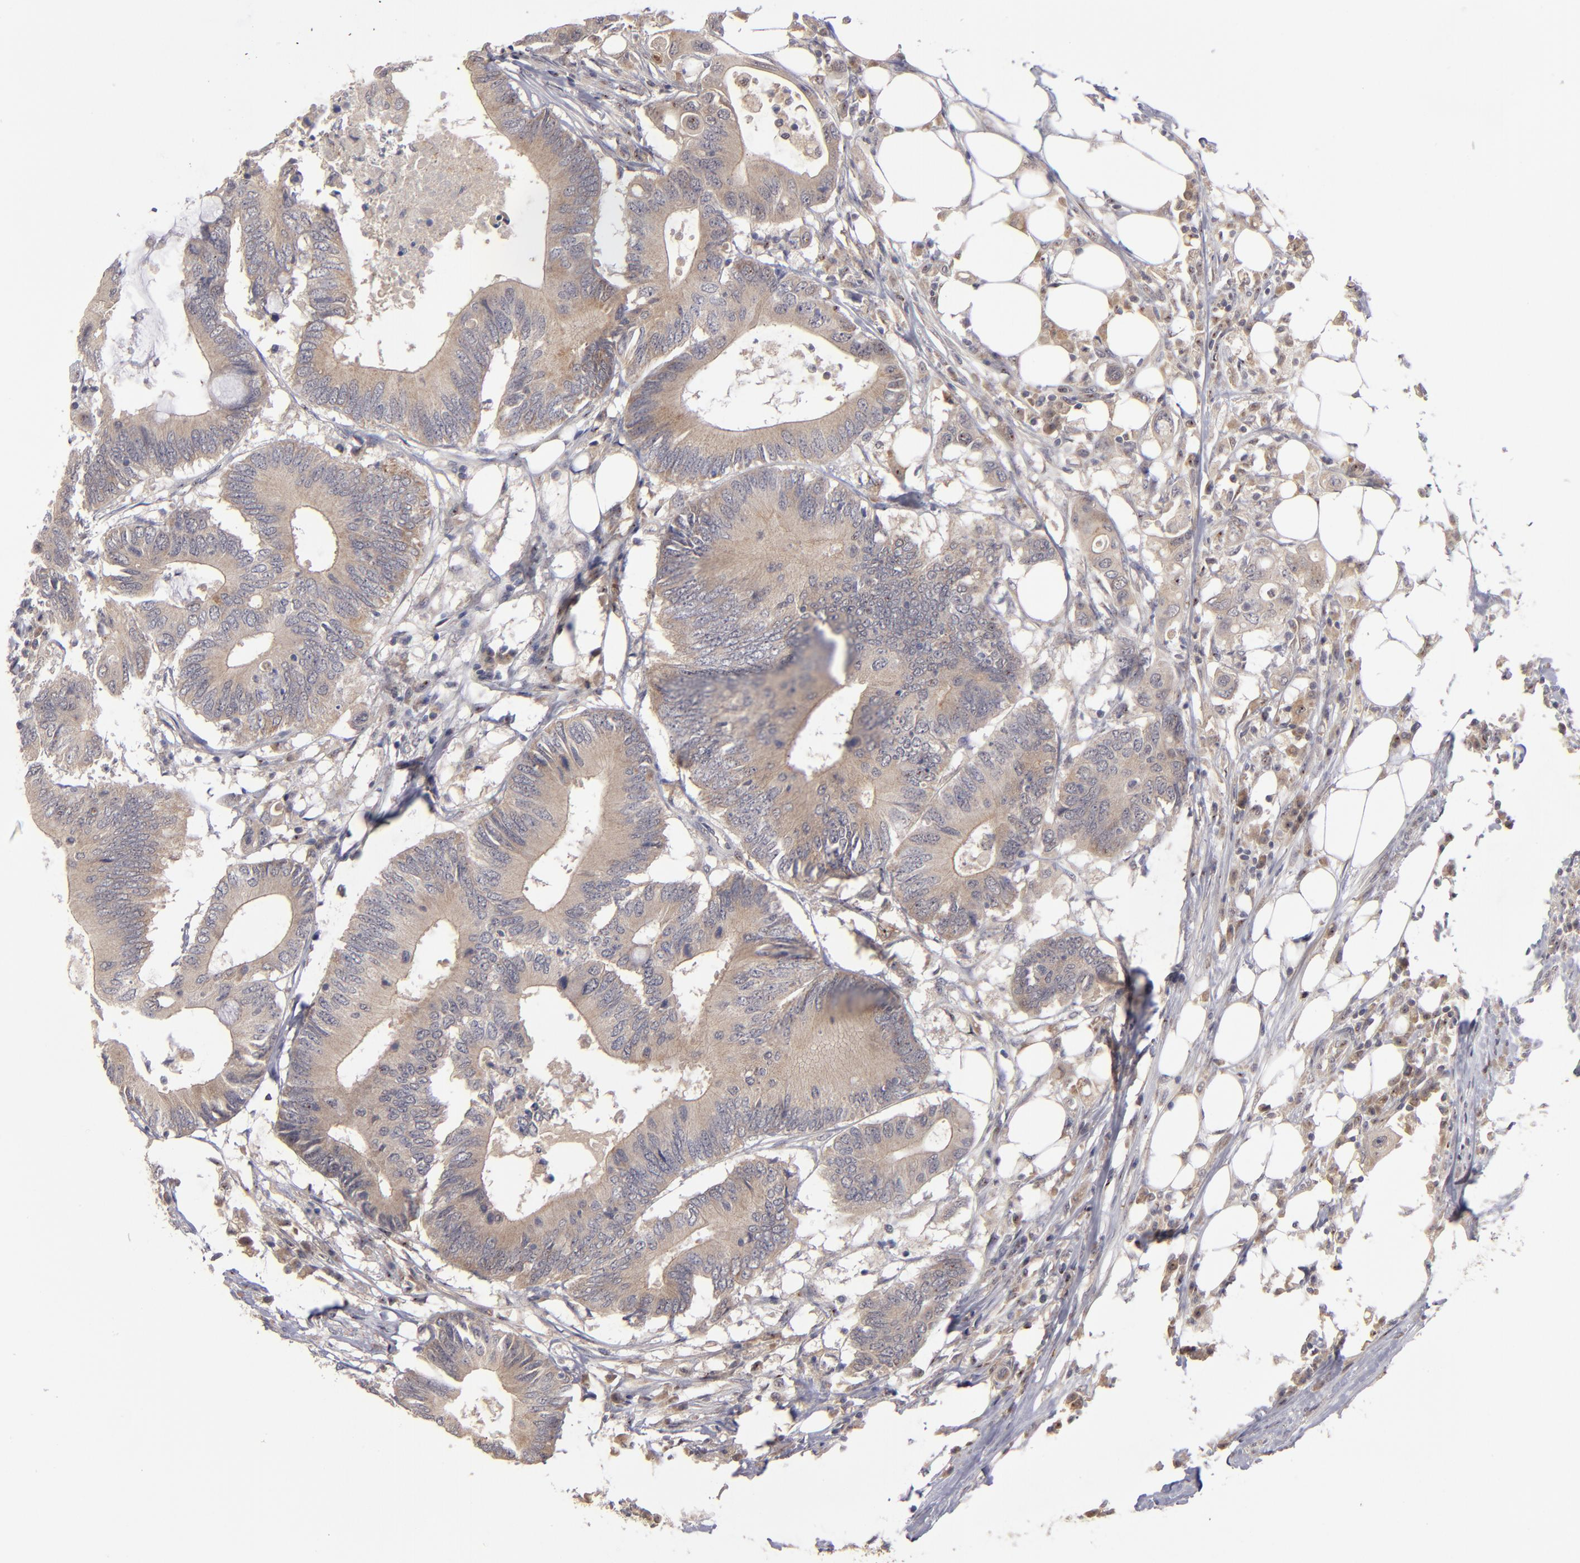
{"staining": {"intensity": "moderate", "quantity": ">75%", "location": "cytoplasmic/membranous"}, "tissue": "colorectal cancer", "cell_type": "Tumor cells", "image_type": "cancer", "snomed": [{"axis": "morphology", "description": "Adenocarcinoma, NOS"}, {"axis": "topography", "description": "Colon"}], "caption": "Tumor cells display medium levels of moderate cytoplasmic/membranous staining in about >75% of cells in human colorectal adenocarcinoma.", "gene": "EXD2", "patient": {"sex": "male", "age": 71}}